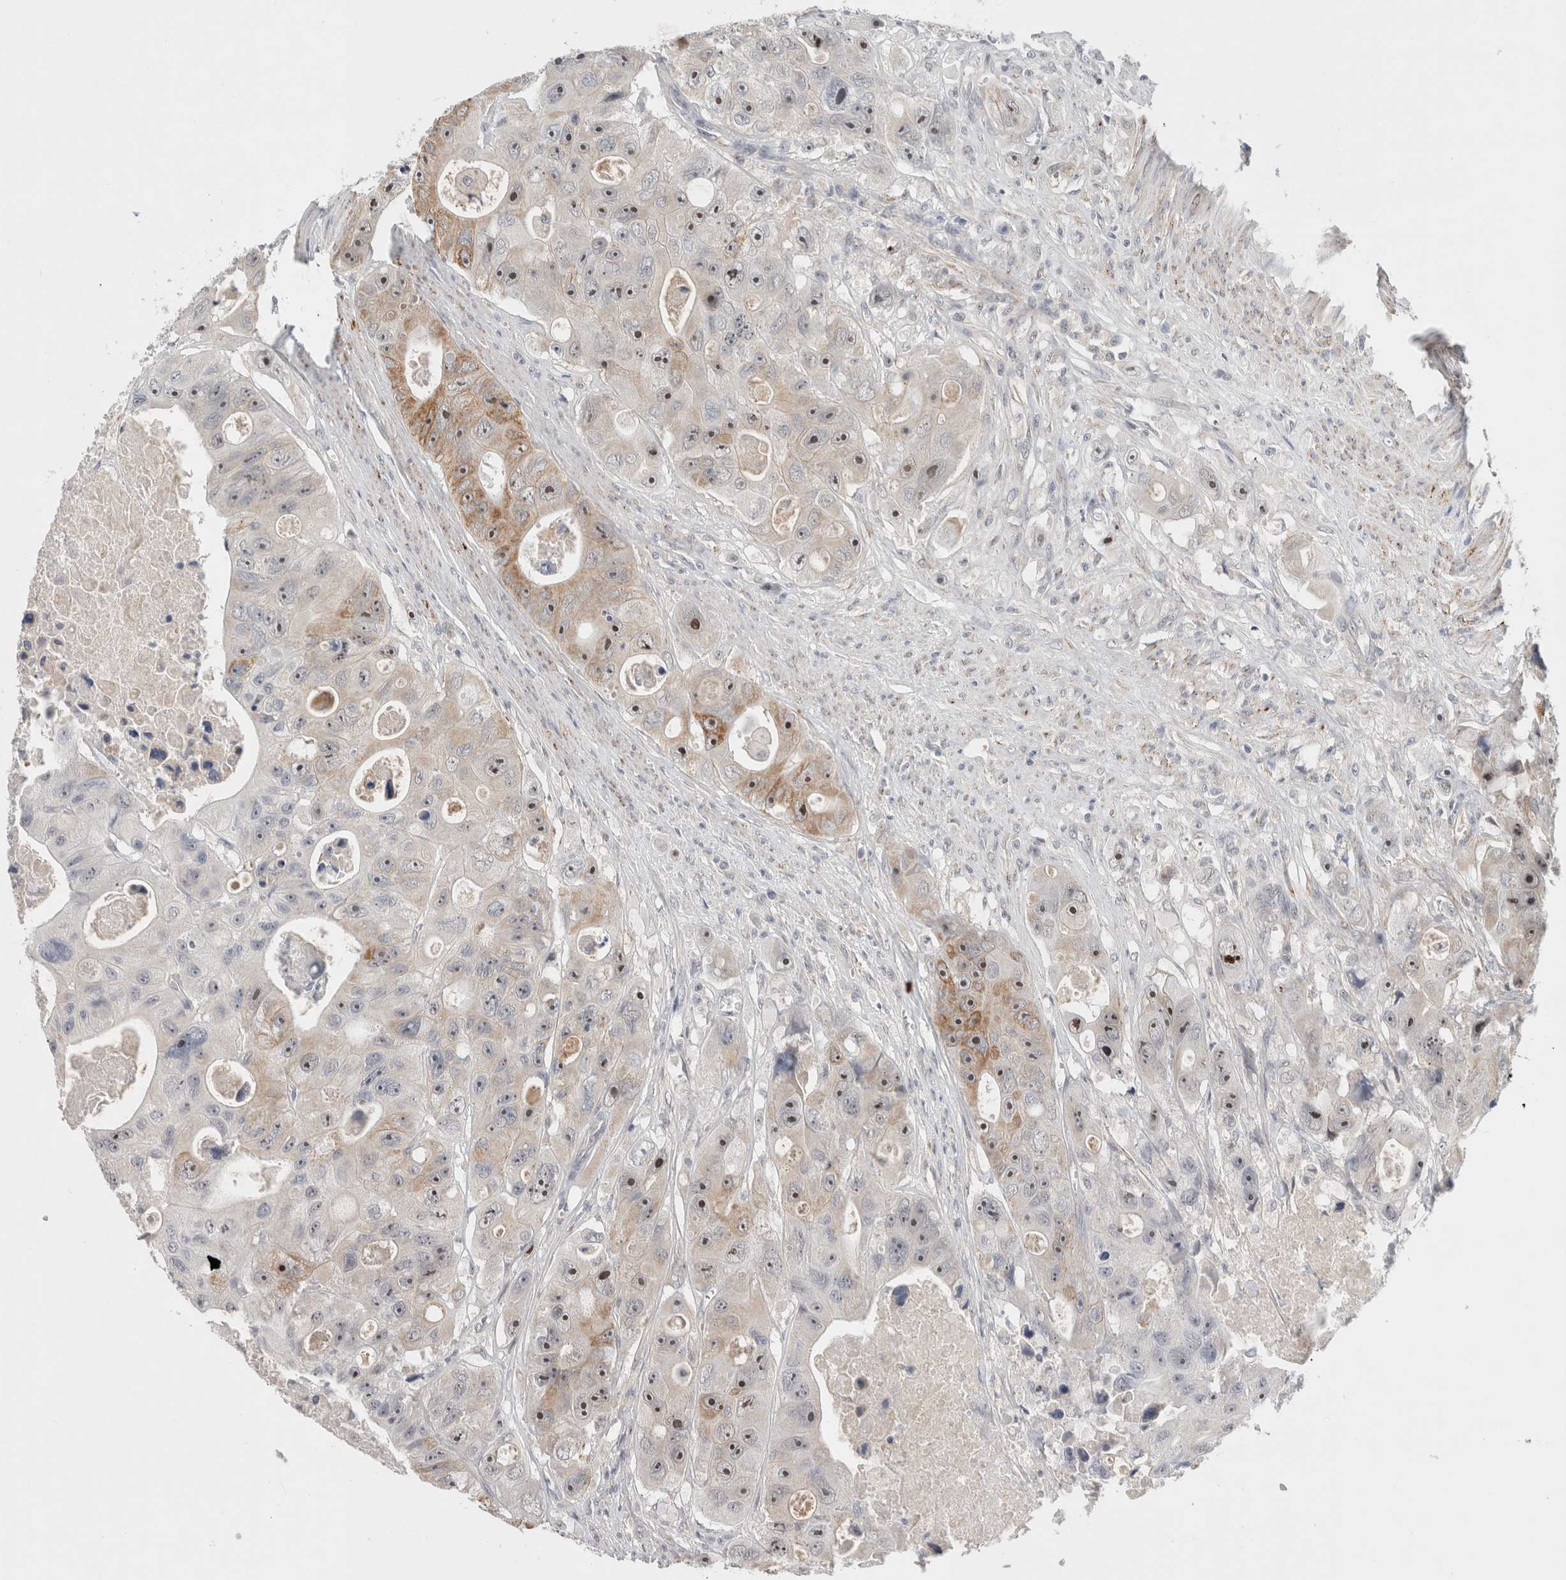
{"staining": {"intensity": "moderate", "quantity": ">75%", "location": "cytoplasmic/membranous,nuclear"}, "tissue": "colorectal cancer", "cell_type": "Tumor cells", "image_type": "cancer", "snomed": [{"axis": "morphology", "description": "Adenocarcinoma, NOS"}, {"axis": "topography", "description": "Colon"}], "caption": "High-magnification brightfield microscopy of colorectal cancer (adenocarcinoma) stained with DAB (brown) and counterstained with hematoxylin (blue). tumor cells exhibit moderate cytoplasmic/membranous and nuclear expression is appreciated in about>75% of cells.", "gene": "HCN3", "patient": {"sex": "female", "age": 46}}